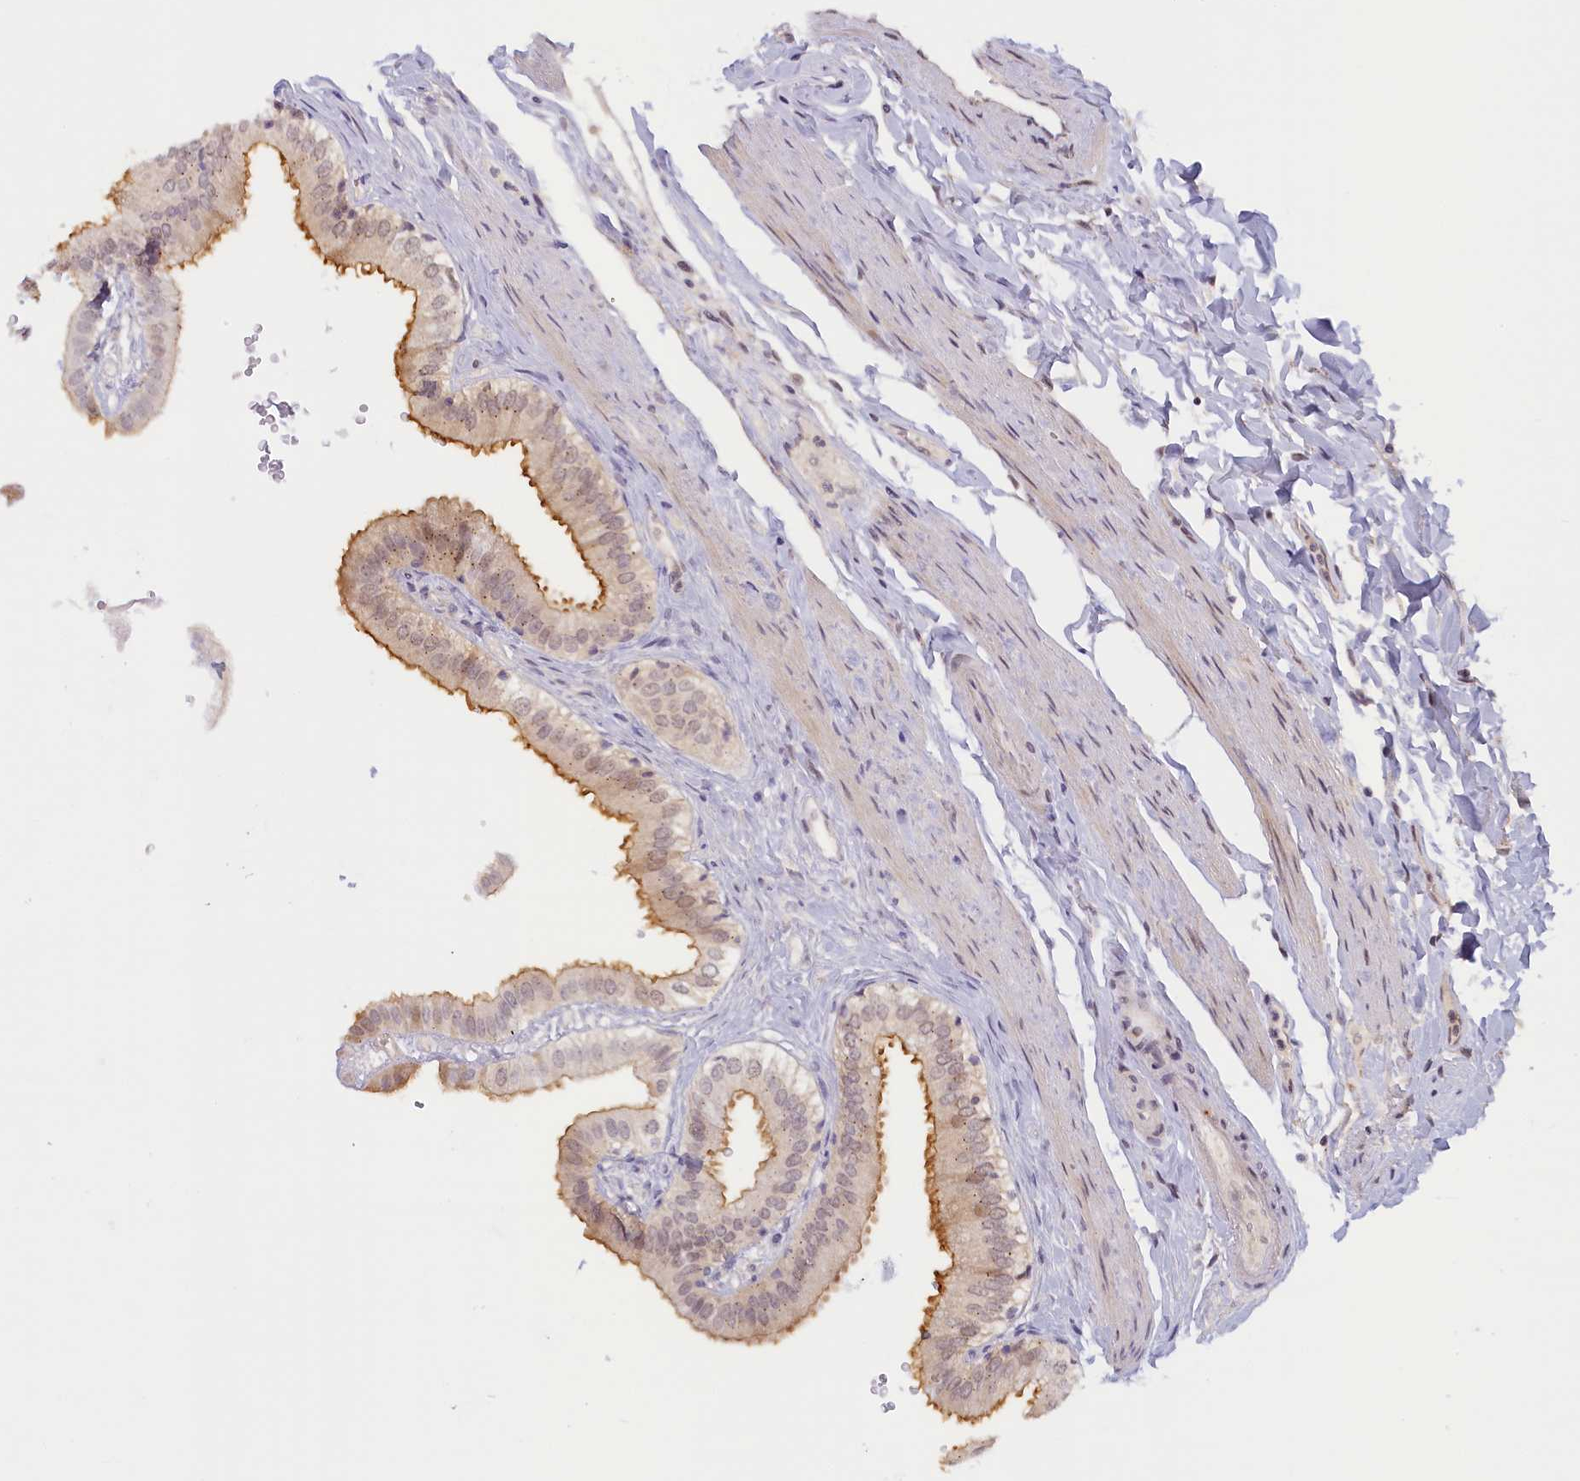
{"staining": {"intensity": "moderate", "quantity": "<25%", "location": "cytoplasmic/membranous"}, "tissue": "gallbladder", "cell_type": "Glandular cells", "image_type": "normal", "snomed": [{"axis": "morphology", "description": "Normal tissue, NOS"}, {"axis": "topography", "description": "Gallbladder"}], "caption": "High-power microscopy captured an immunohistochemistry image of benign gallbladder, revealing moderate cytoplasmic/membranous expression in approximately <25% of glandular cells.", "gene": "SEC31B", "patient": {"sex": "female", "age": 61}}